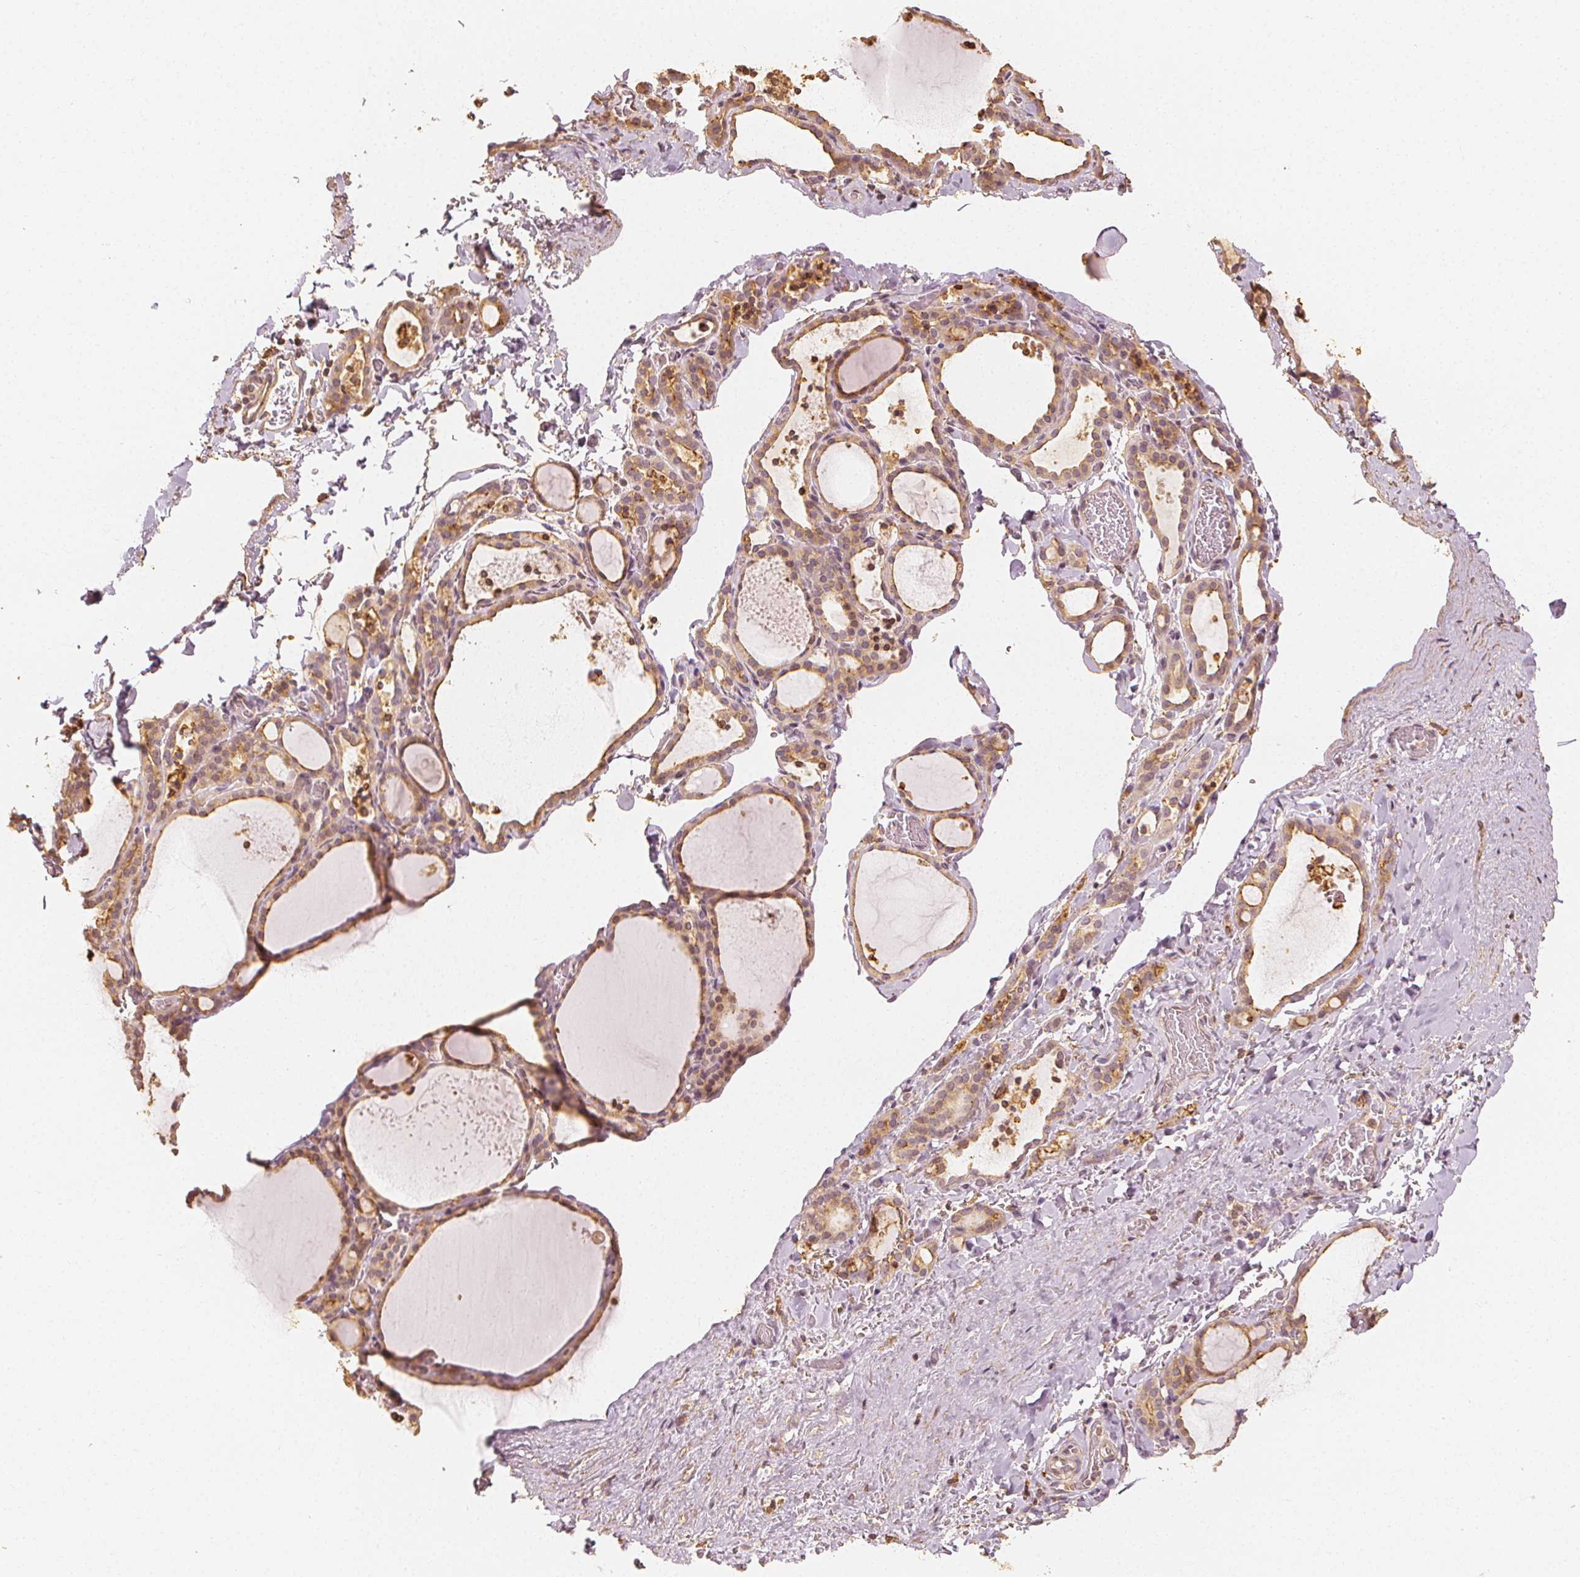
{"staining": {"intensity": "weak", "quantity": ">75%", "location": "cytoplasmic/membranous"}, "tissue": "thyroid gland", "cell_type": "Glandular cells", "image_type": "normal", "snomed": [{"axis": "morphology", "description": "Normal tissue, NOS"}, {"axis": "topography", "description": "Thyroid gland"}], "caption": "Thyroid gland stained with immunohistochemistry reveals weak cytoplasmic/membranous positivity in approximately >75% of glandular cells. (DAB = brown stain, brightfield microscopy at high magnification).", "gene": "ARHGAP26", "patient": {"sex": "female", "age": 22}}